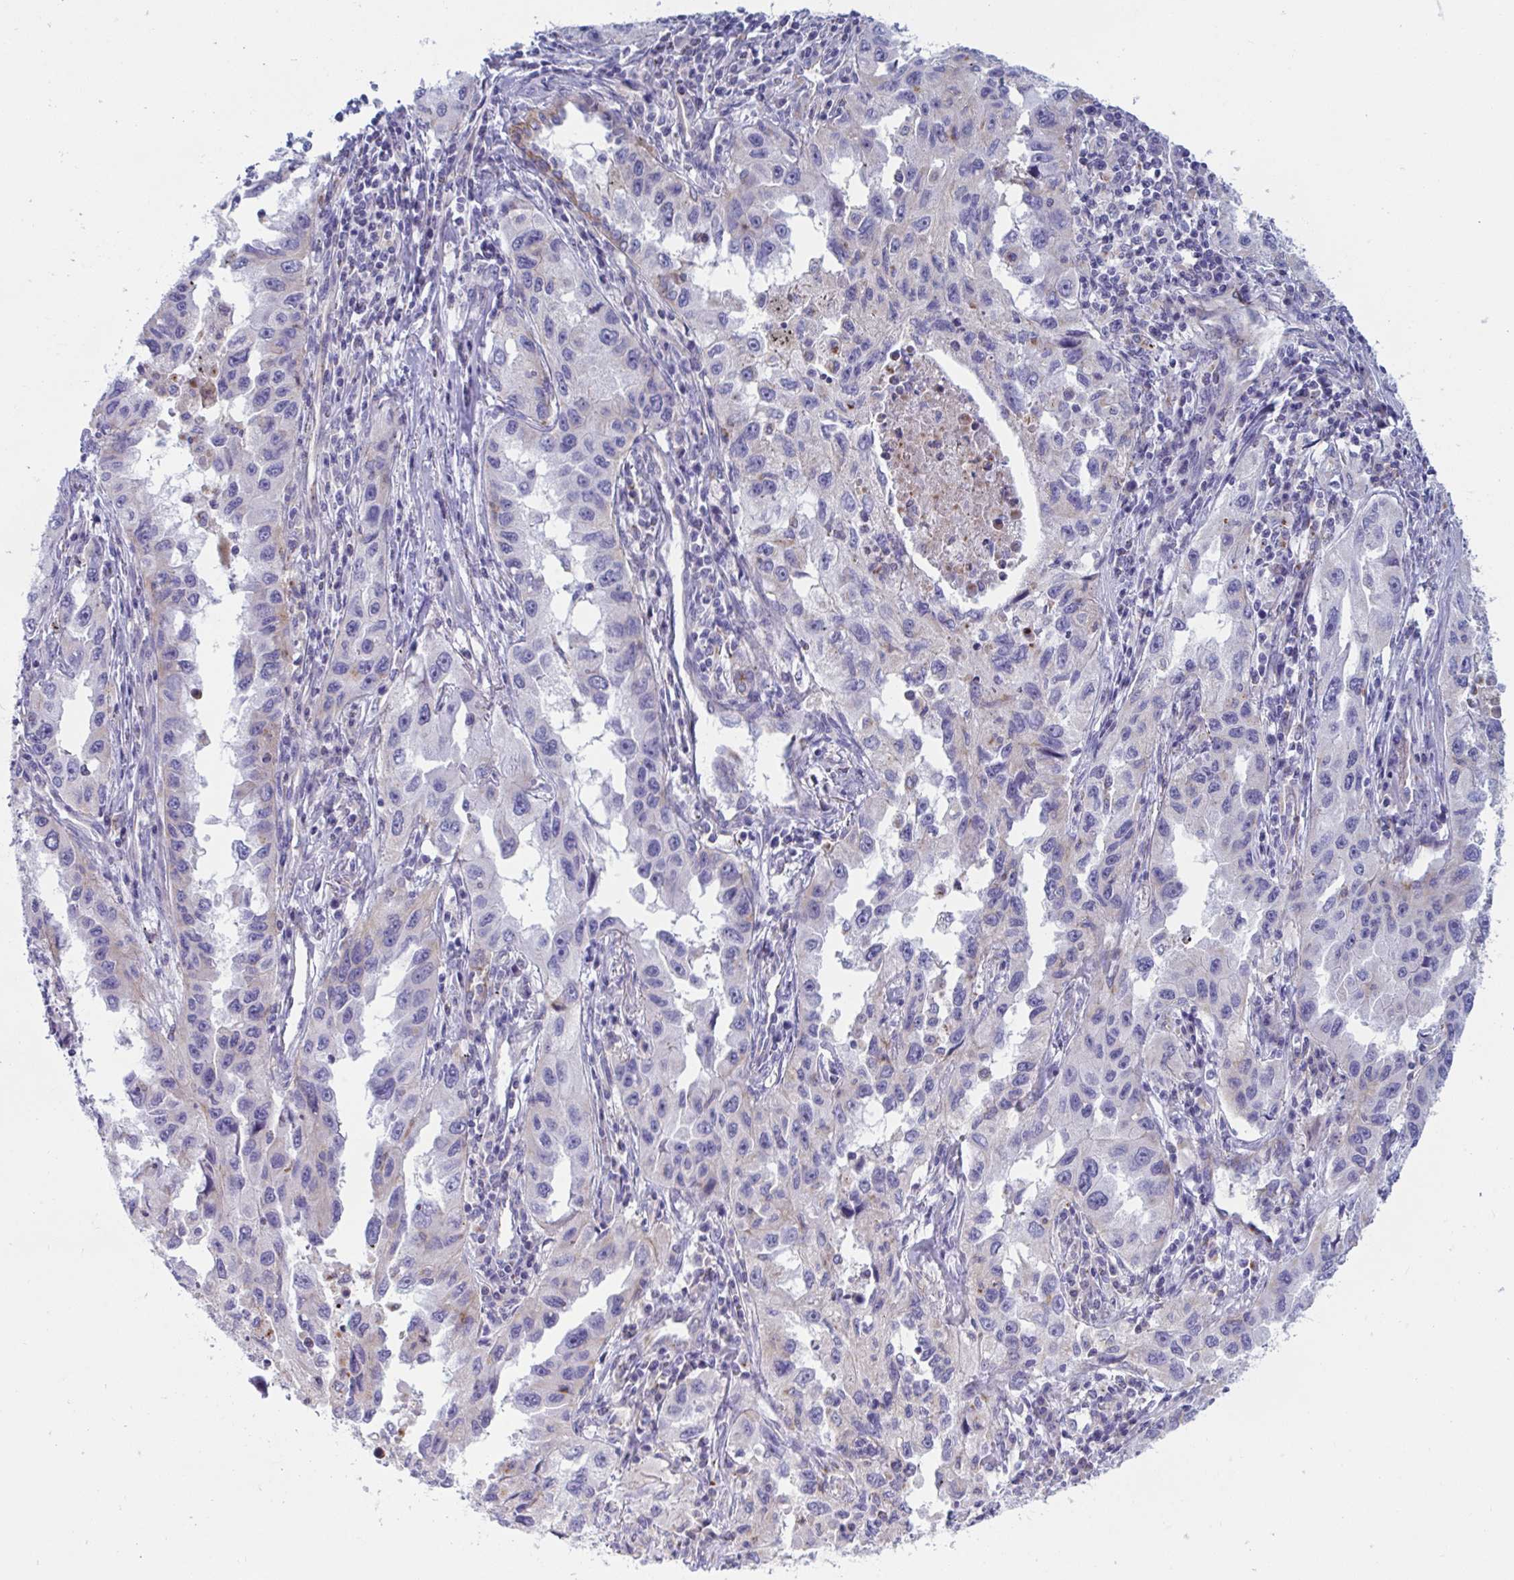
{"staining": {"intensity": "negative", "quantity": "none", "location": "none"}, "tissue": "lung cancer", "cell_type": "Tumor cells", "image_type": "cancer", "snomed": [{"axis": "morphology", "description": "Adenocarcinoma, NOS"}, {"axis": "topography", "description": "Lung"}], "caption": "The immunohistochemistry micrograph has no significant expression in tumor cells of lung cancer tissue.", "gene": "SLC9A6", "patient": {"sex": "female", "age": 73}}